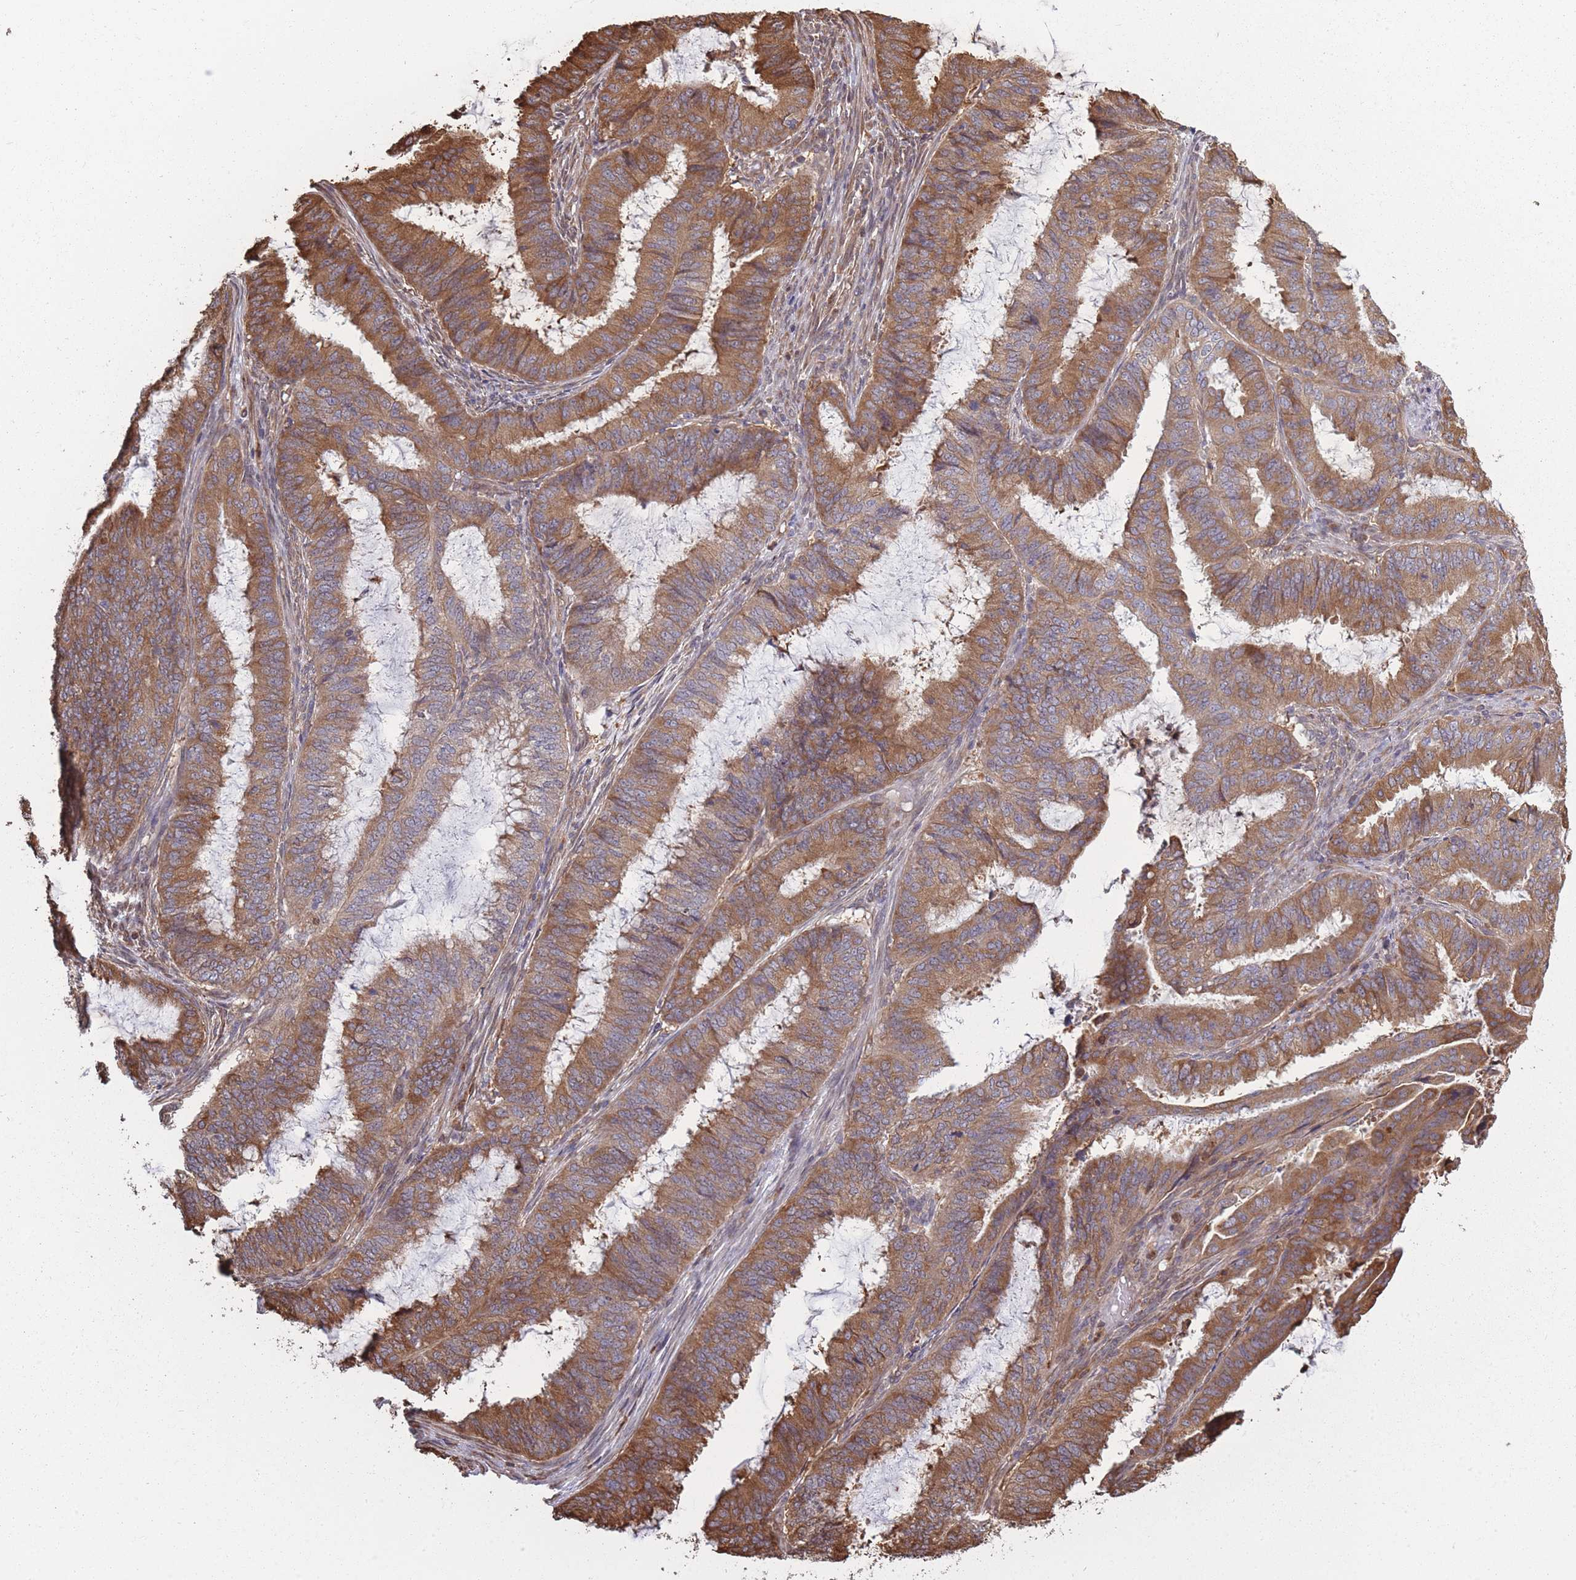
{"staining": {"intensity": "moderate", "quantity": ">75%", "location": "cytoplasmic/membranous"}, "tissue": "endometrial cancer", "cell_type": "Tumor cells", "image_type": "cancer", "snomed": [{"axis": "morphology", "description": "Adenocarcinoma, NOS"}, {"axis": "topography", "description": "Endometrium"}], "caption": "Immunohistochemical staining of human endometrial cancer (adenocarcinoma) shows medium levels of moderate cytoplasmic/membranous protein staining in about >75% of tumor cells. The protein is shown in brown color, while the nuclei are stained blue.", "gene": "ARL13B", "patient": {"sex": "female", "age": 51}}